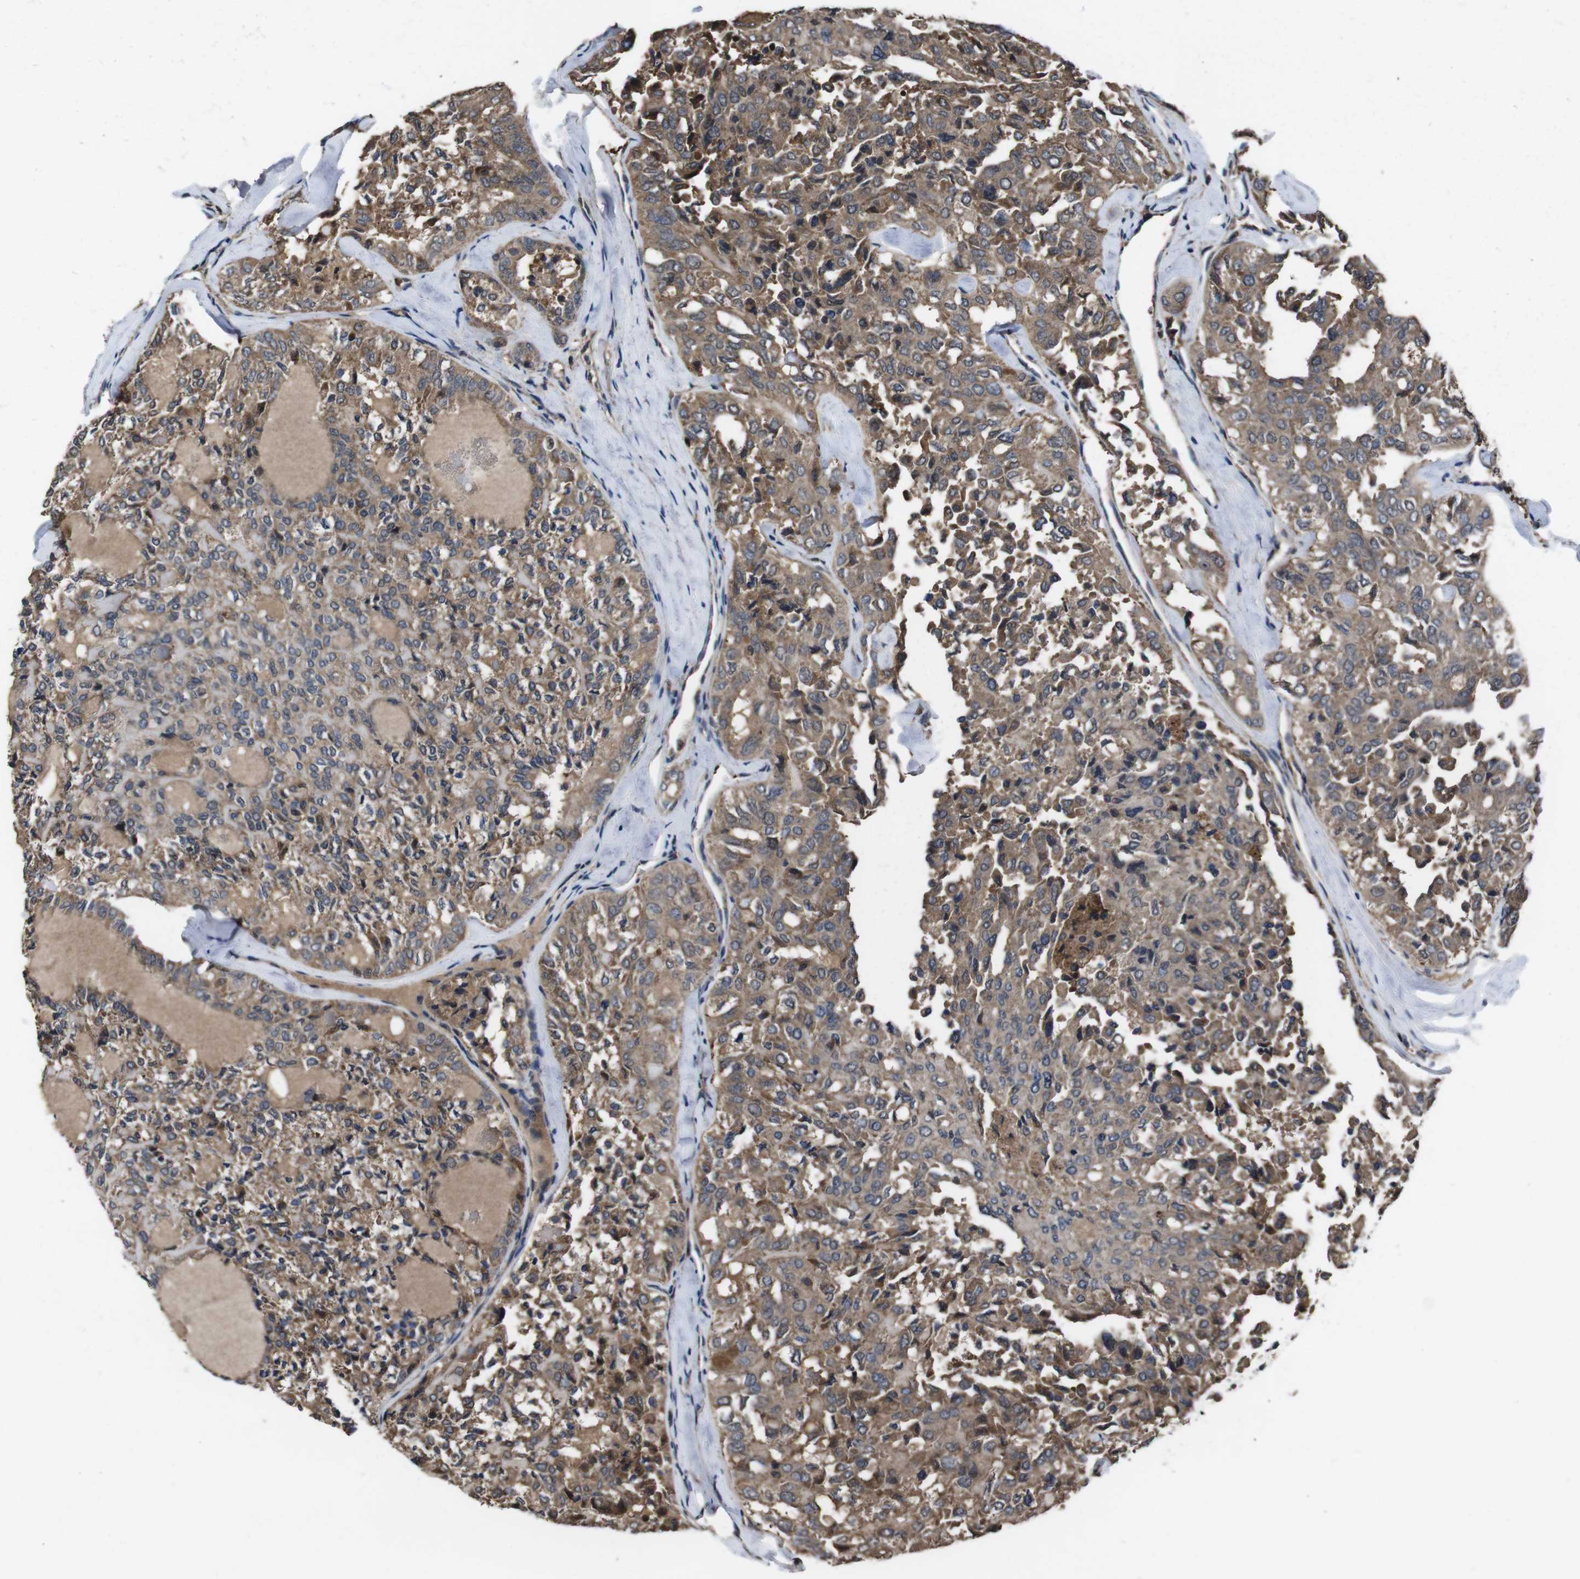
{"staining": {"intensity": "moderate", "quantity": ">75%", "location": "cytoplasmic/membranous"}, "tissue": "thyroid cancer", "cell_type": "Tumor cells", "image_type": "cancer", "snomed": [{"axis": "morphology", "description": "Follicular adenoma carcinoma, NOS"}, {"axis": "topography", "description": "Thyroid gland"}], "caption": "Protein analysis of follicular adenoma carcinoma (thyroid) tissue demonstrates moderate cytoplasmic/membranous positivity in about >75% of tumor cells.", "gene": "CXCL11", "patient": {"sex": "male", "age": 75}}